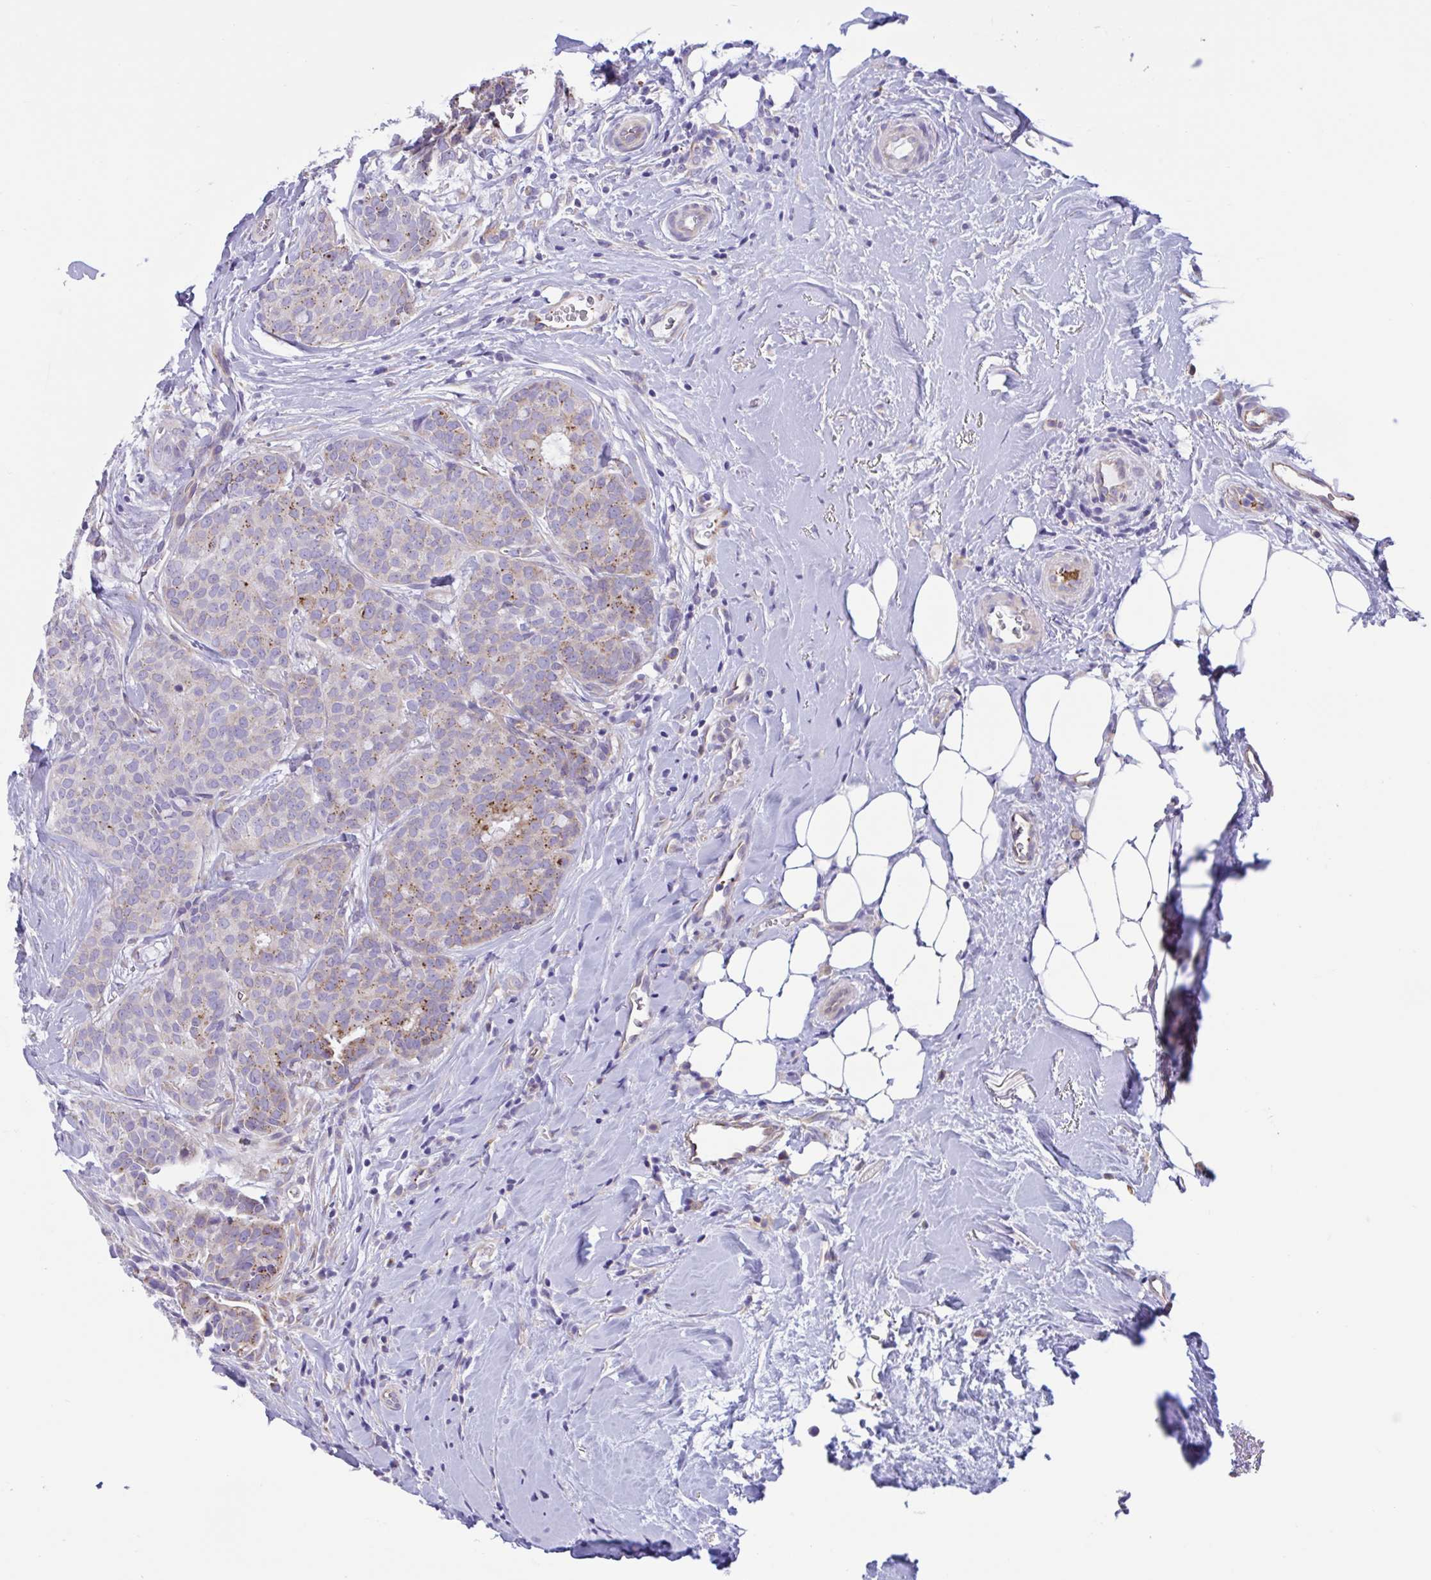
{"staining": {"intensity": "moderate", "quantity": "<25%", "location": "cytoplasmic/membranous"}, "tissue": "breast cancer", "cell_type": "Tumor cells", "image_type": "cancer", "snomed": [{"axis": "morphology", "description": "Duct carcinoma"}, {"axis": "topography", "description": "Breast"}], "caption": "High-magnification brightfield microscopy of breast intraductal carcinoma stained with DAB (brown) and counterstained with hematoxylin (blue). tumor cells exhibit moderate cytoplasmic/membranous staining is present in approximately<25% of cells.", "gene": "RPL22L1", "patient": {"sex": "female", "age": 84}}